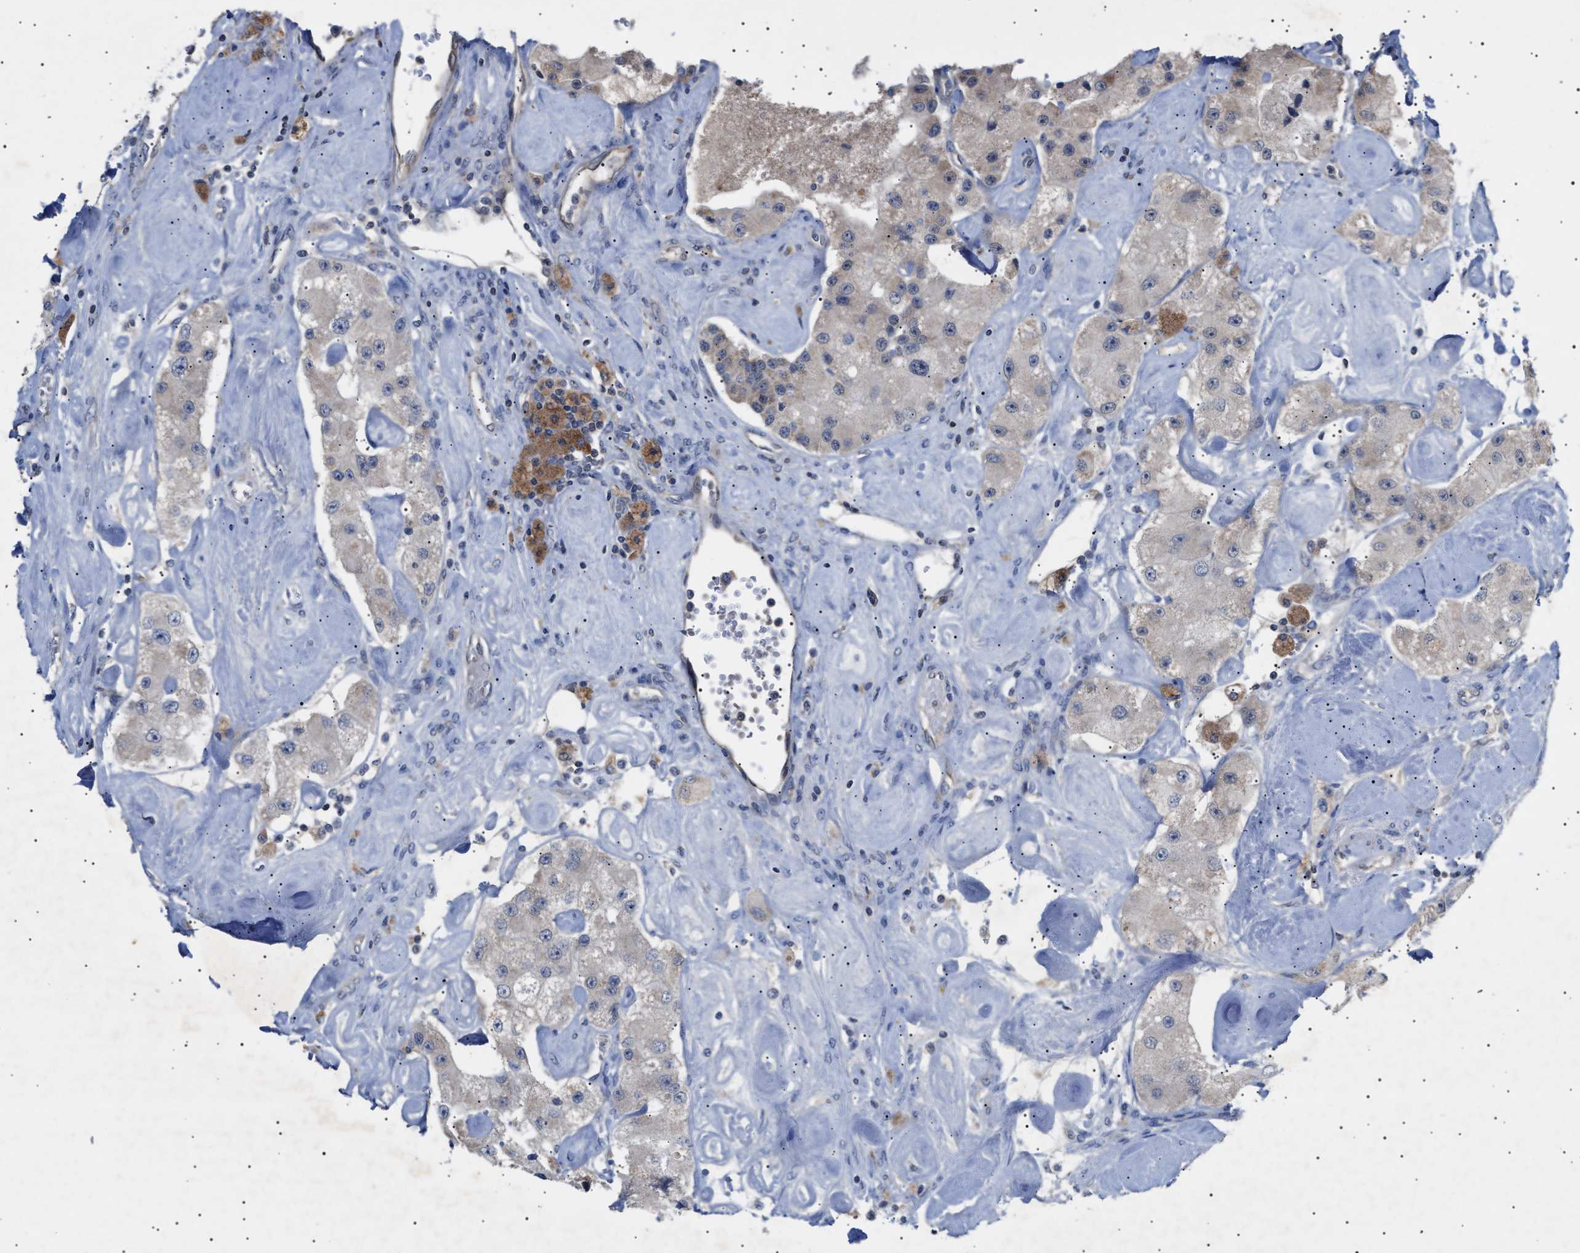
{"staining": {"intensity": "weak", "quantity": "25%-75%", "location": "cytoplasmic/membranous"}, "tissue": "carcinoid", "cell_type": "Tumor cells", "image_type": "cancer", "snomed": [{"axis": "morphology", "description": "Carcinoid, malignant, NOS"}, {"axis": "topography", "description": "Pancreas"}], "caption": "IHC (DAB) staining of carcinoid reveals weak cytoplasmic/membranous protein positivity in about 25%-75% of tumor cells.", "gene": "SIRT5", "patient": {"sex": "male", "age": 41}}